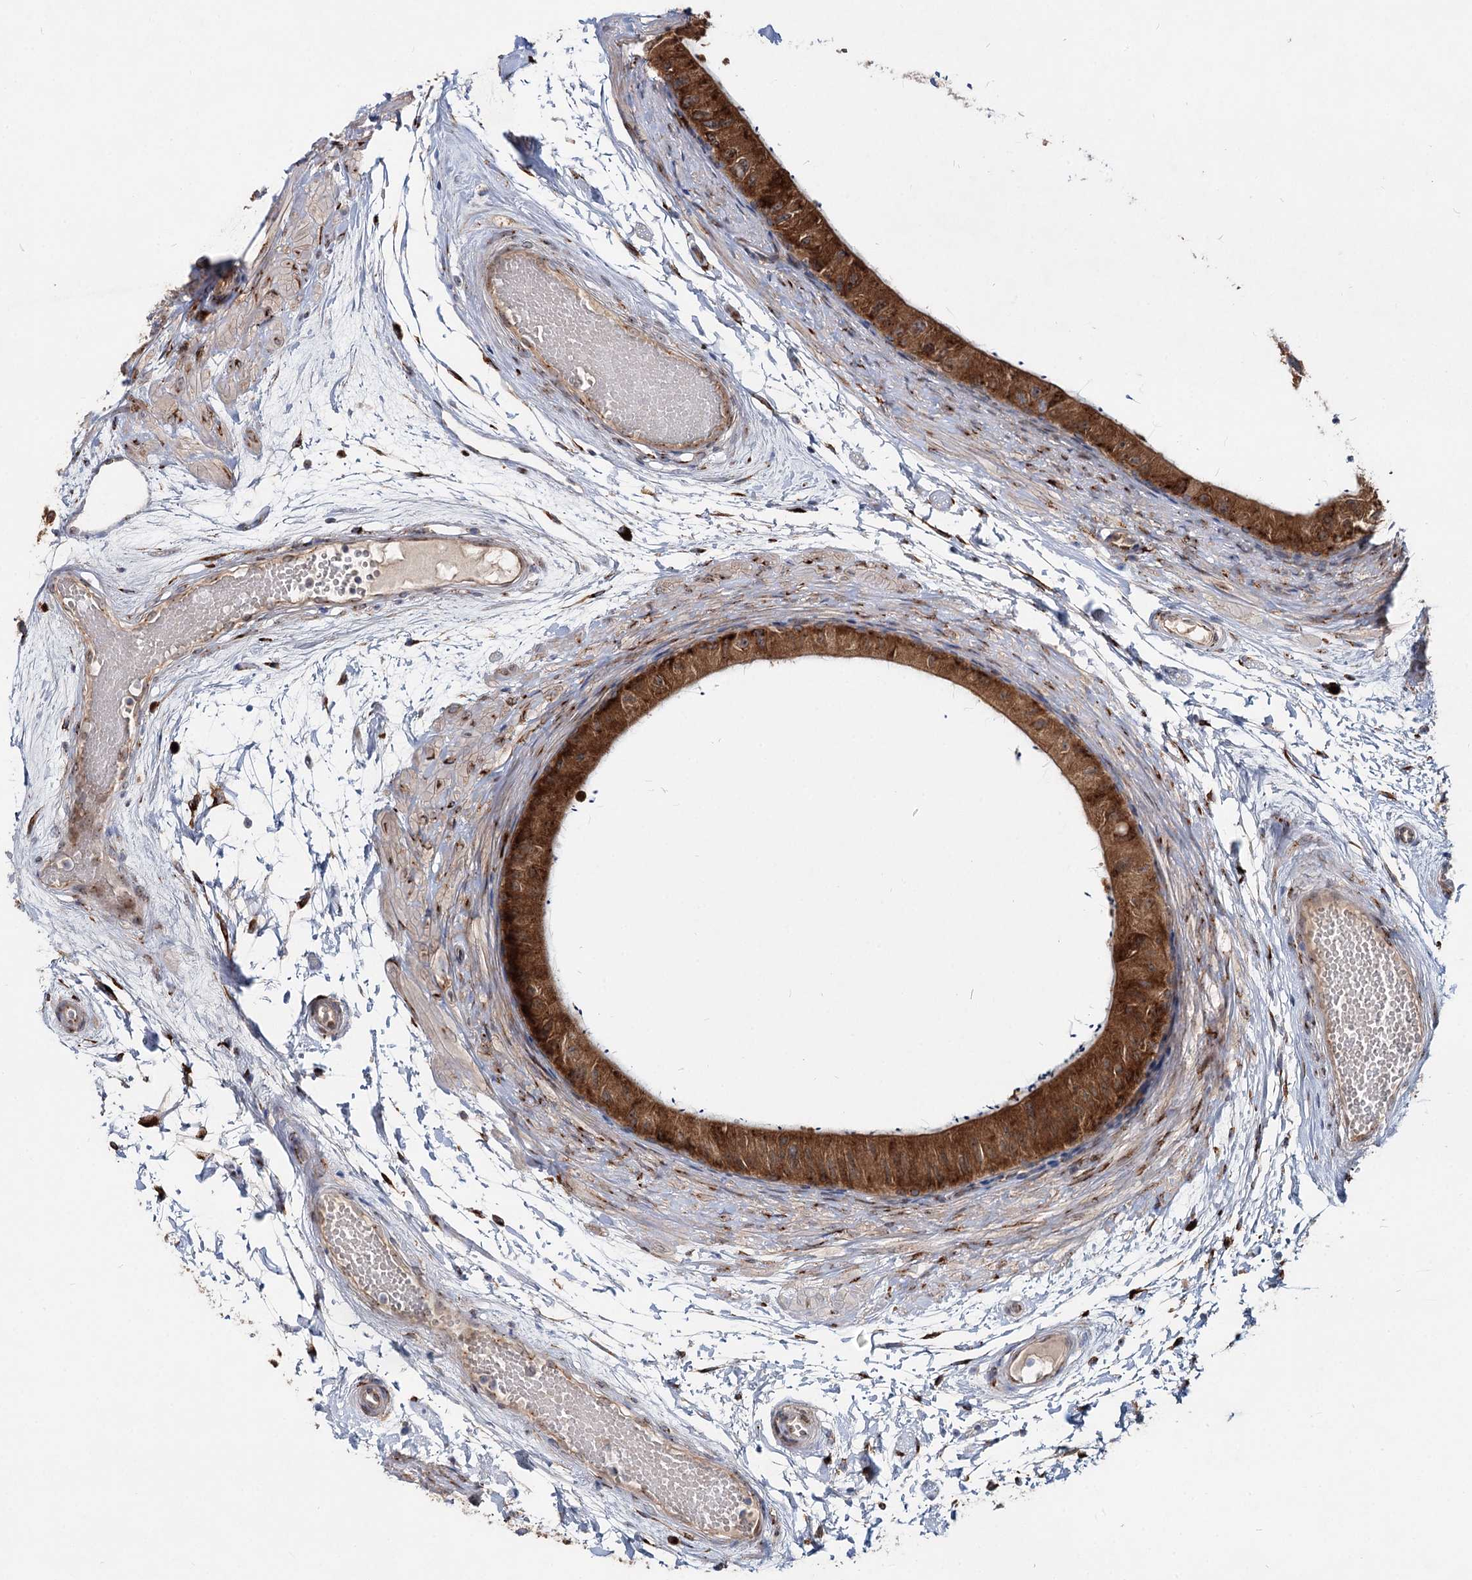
{"staining": {"intensity": "strong", "quantity": ">75%", "location": "cytoplasmic/membranous"}, "tissue": "epididymis", "cell_type": "Glandular cells", "image_type": "normal", "snomed": [{"axis": "morphology", "description": "Normal tissue, NOS"}, {"axis": "topography", "description": "Epididymis"}], "caption": "Immunohistochemistry (DAB (3,3'-diaminobenzidine)) staining of normal human epididymis exhibits strong cytoplasmic/membranous protein positivity in approximately >75% of glandular cells.", "gene": "SPART", "patient": {"sex": "male", "age": 50}}